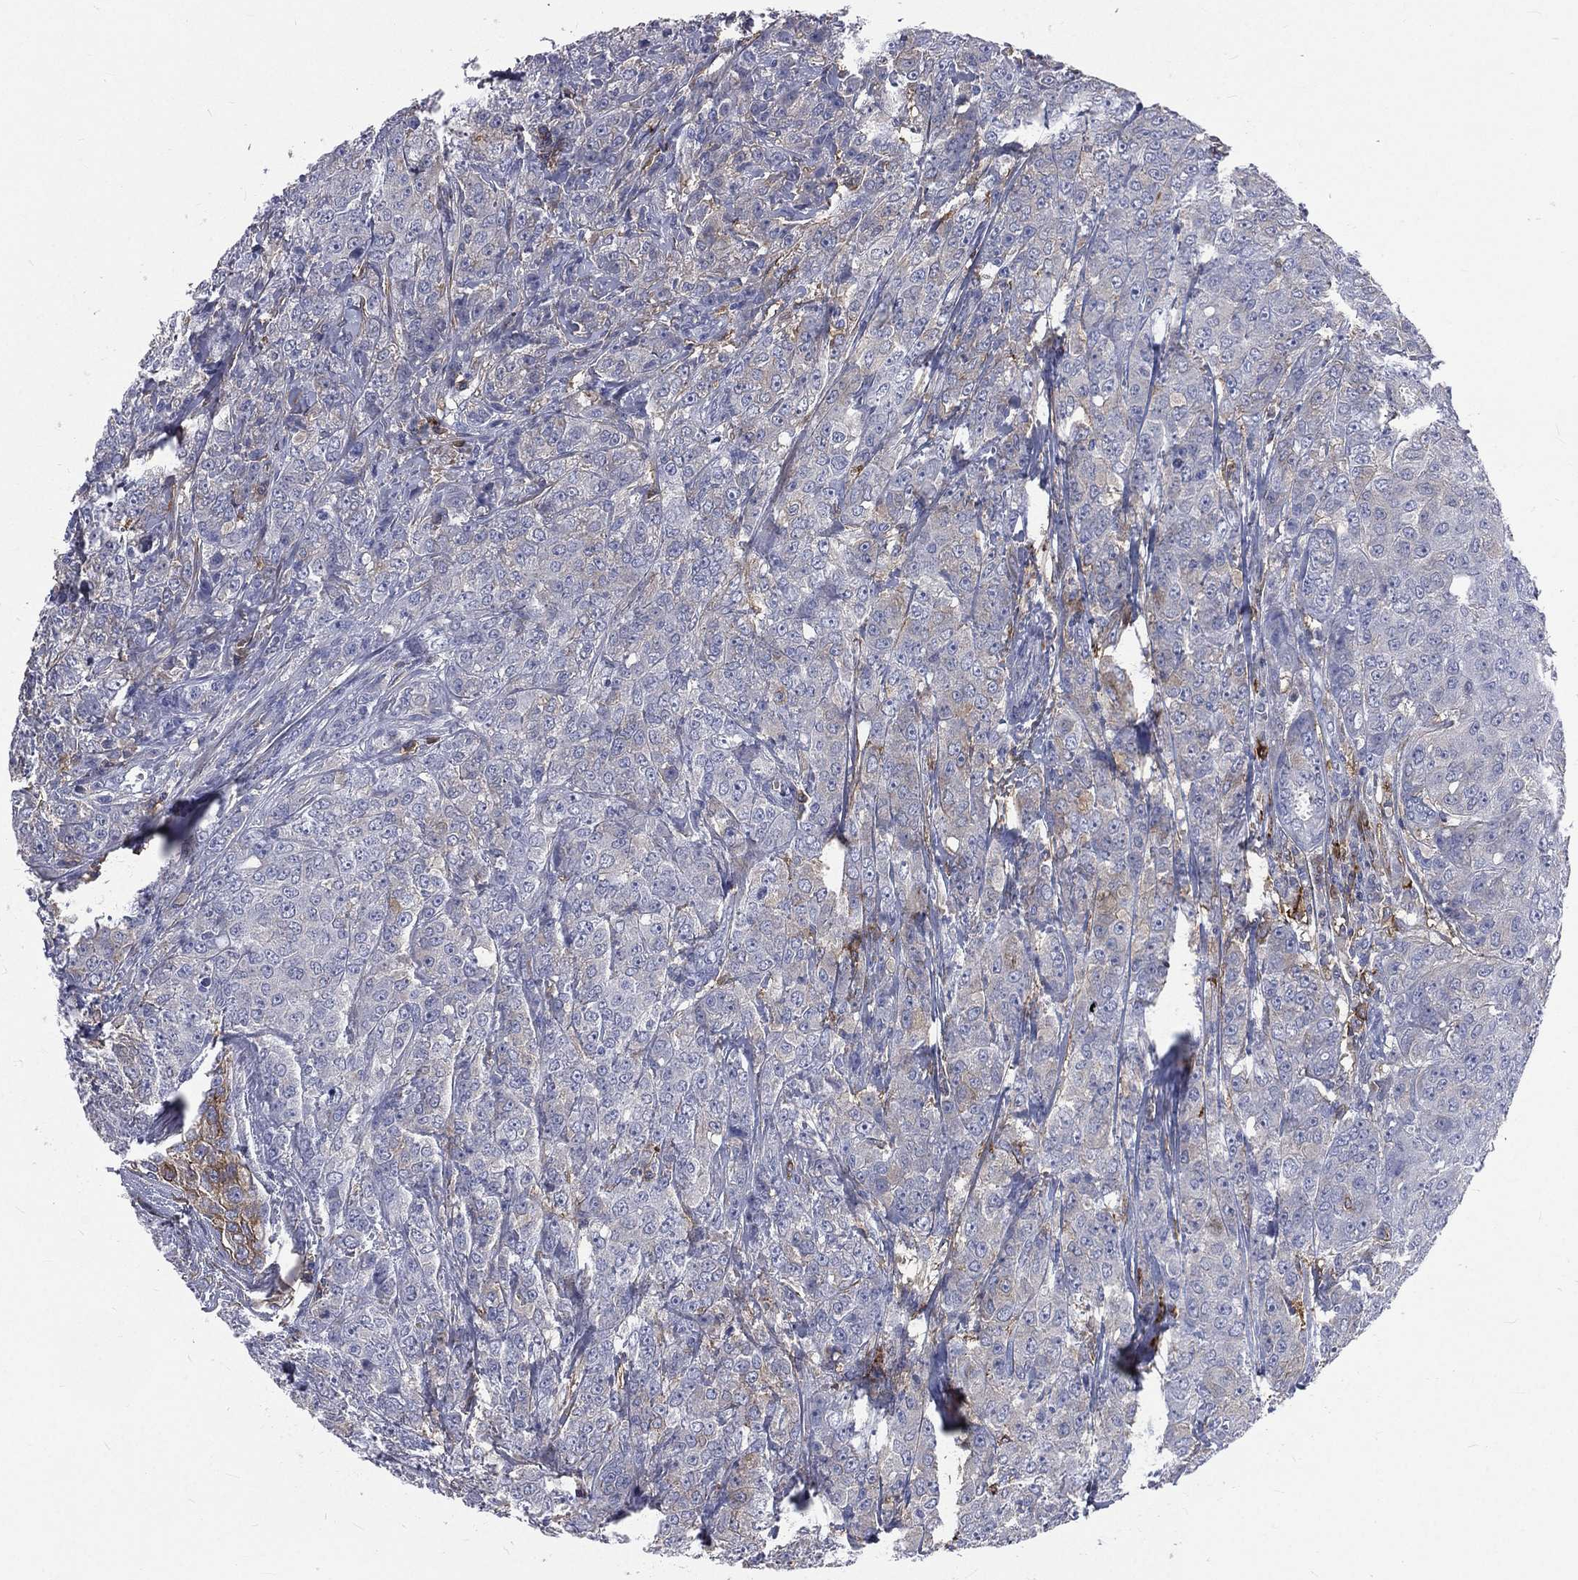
{"staining": {"intensity": "negative", "quantity": "none", "location": "none"}, "tissue": "breast cancer", "cell_type": "Tumor cells", "image_type": "cancer", "snomed": [{"axis": "morphology", "description": "Duct carcinoma"}, {"axis": "topography", "description": "Breast"}], "caption": "Tumor cells are negative for protein expression in human breast infiltrating ductal carcinoma.", "gene": "BASP1", "patient": {"sex": "female", "age": 43}}